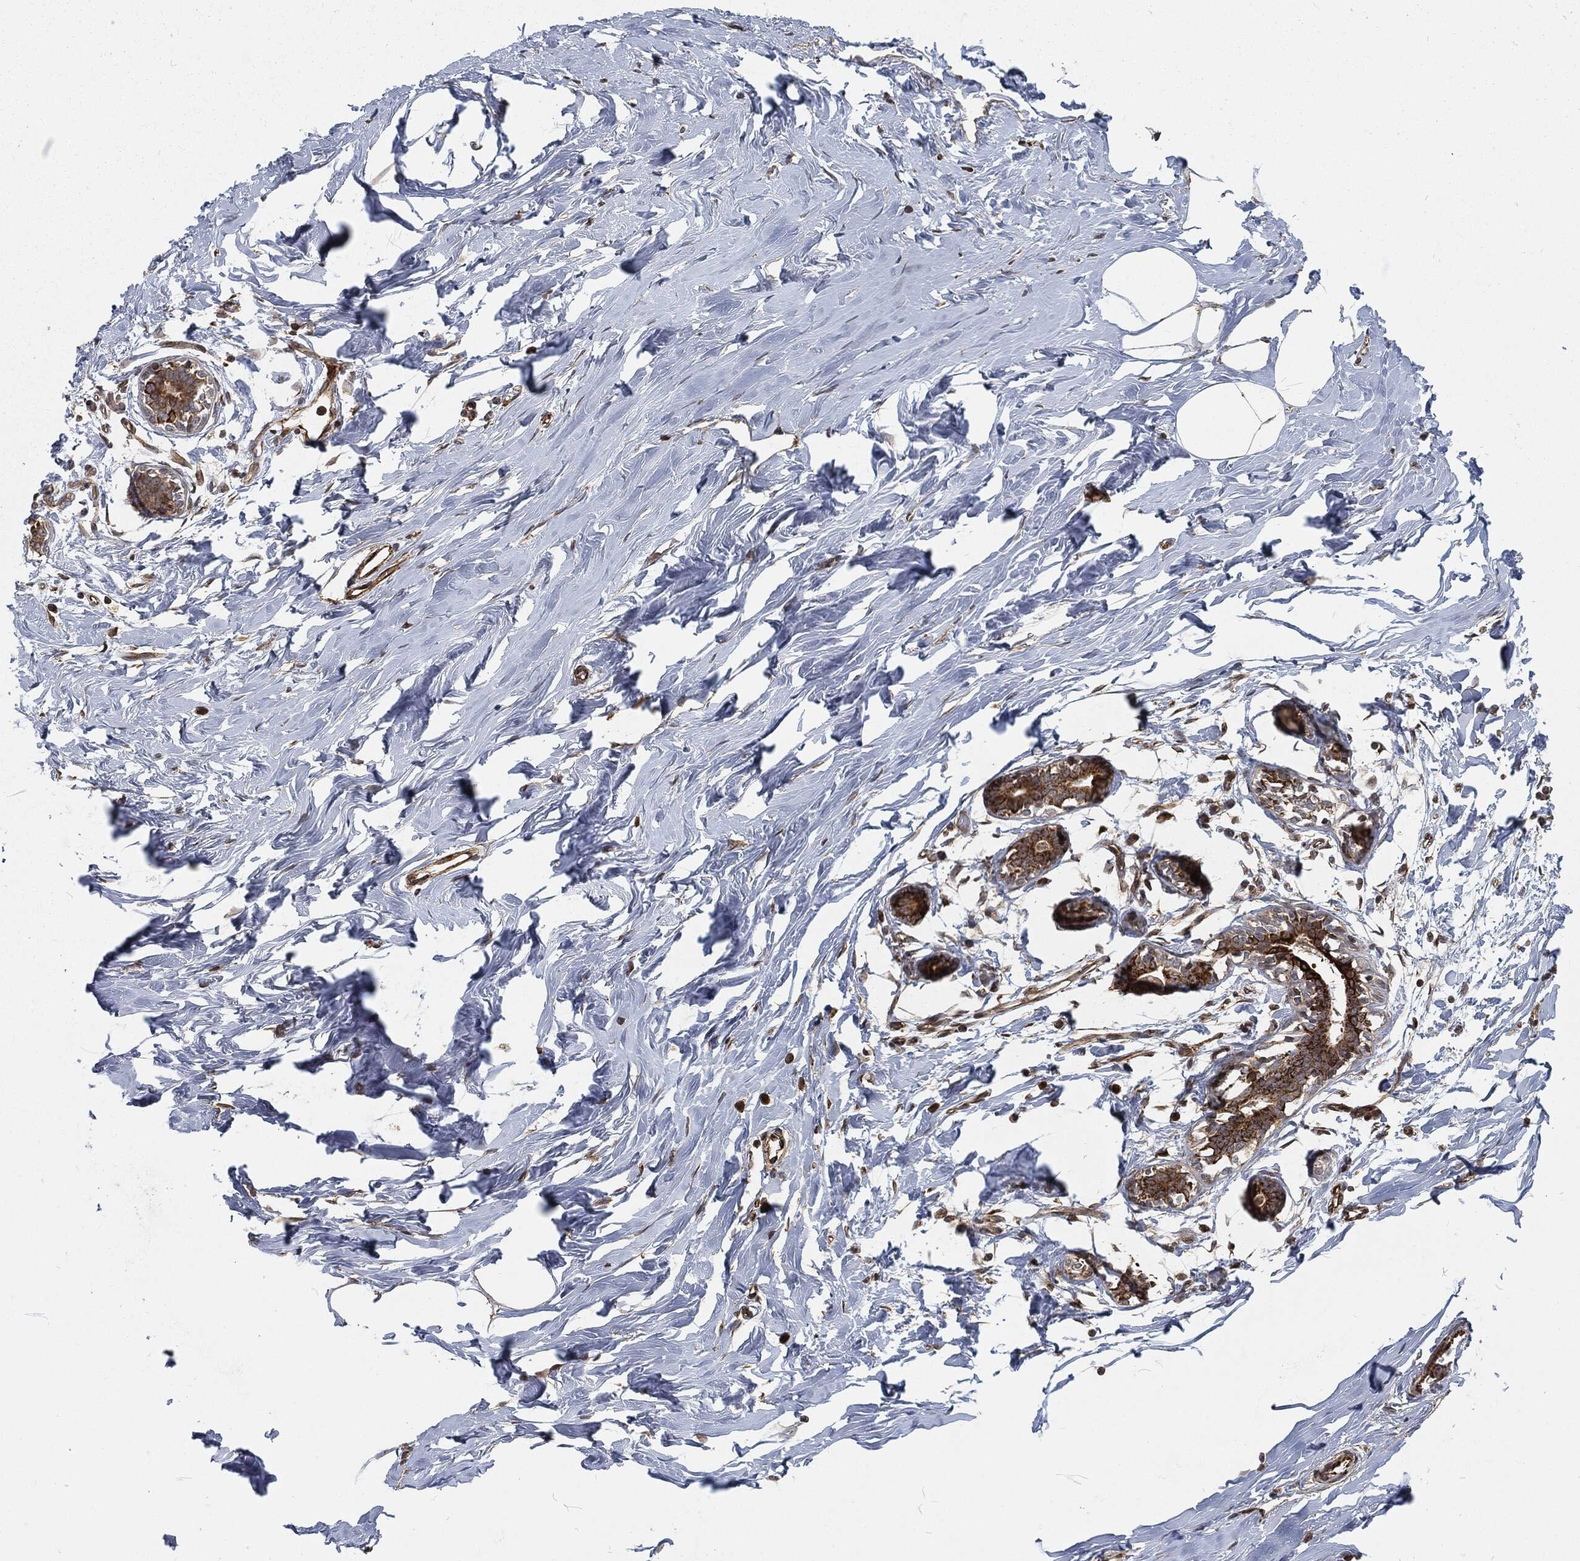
{"staining": {"intensity": "moderate", "quantity": ">75%", "location": "cytoplasmic/membranous"}, "tissue": "breast", "cell_type": "Adipocytes", "image_type": "normal", "snomed": [{"axis": "morphology", "description": "Normal tissue, NOS"}, {"axis": "morphology", "description": "Lobular carcinoma, in situ"}, {"axis": "topography", "description": "Breast"}], "caption": "Immunohistochemistry (IHC) staining of unremarkable breast, which displays medium levels of moderate cytoplasmic/membranous expression in approximately >75% of adipocytes indicating moderate cytoplasmic/membranous protein expression. The staining was performed using DAB (3,3'-diaminobenzidine) (brown) for protein detection and nuclei were counterstained in hematoxylin (blue).", "gene": "RFTN1", "patient": {"sex": "female", "age": 35}}